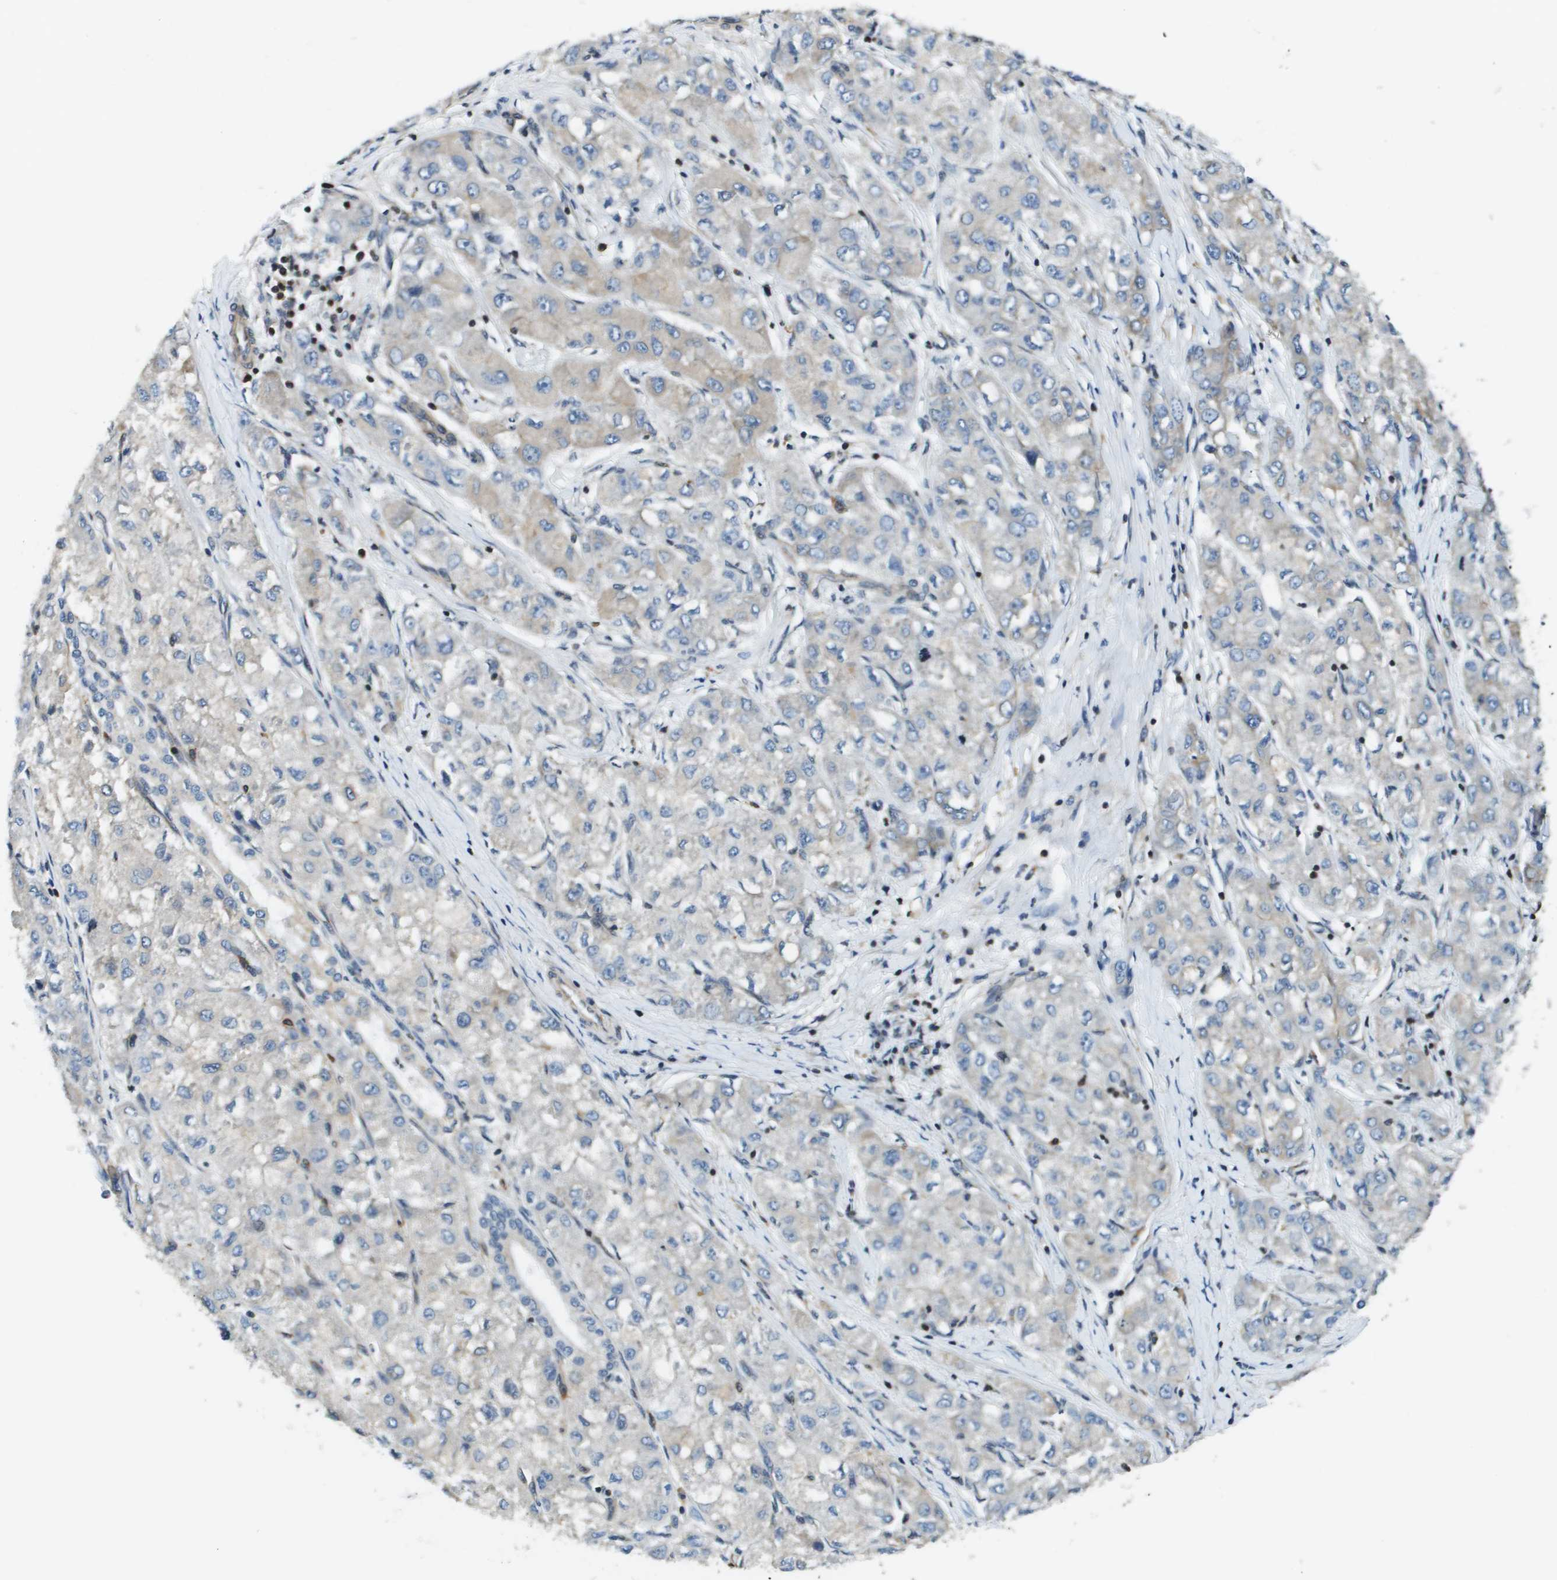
{"staining": {"intensity": "weak", "quantity": "25%-75%", "location": "cytoplasmic/membranous"}, "tissue": "liver cancer", "cell_type": "Tumor cells", "image_type": "cancer", "snomed": [{"axis": "morphology", "description": "Carcinoma, Hepatocellular, NOS"}, {"axis": "topography", "description": "Liver"}], "caption": "Tumor cells demonstrate weak cytoplasmic/membranous staining in approximately 25%-75% of cells in hepatocellular carcinoma (liver).", "gene": "ESYT1", "patient": {"sex": "male", "age": 80}}